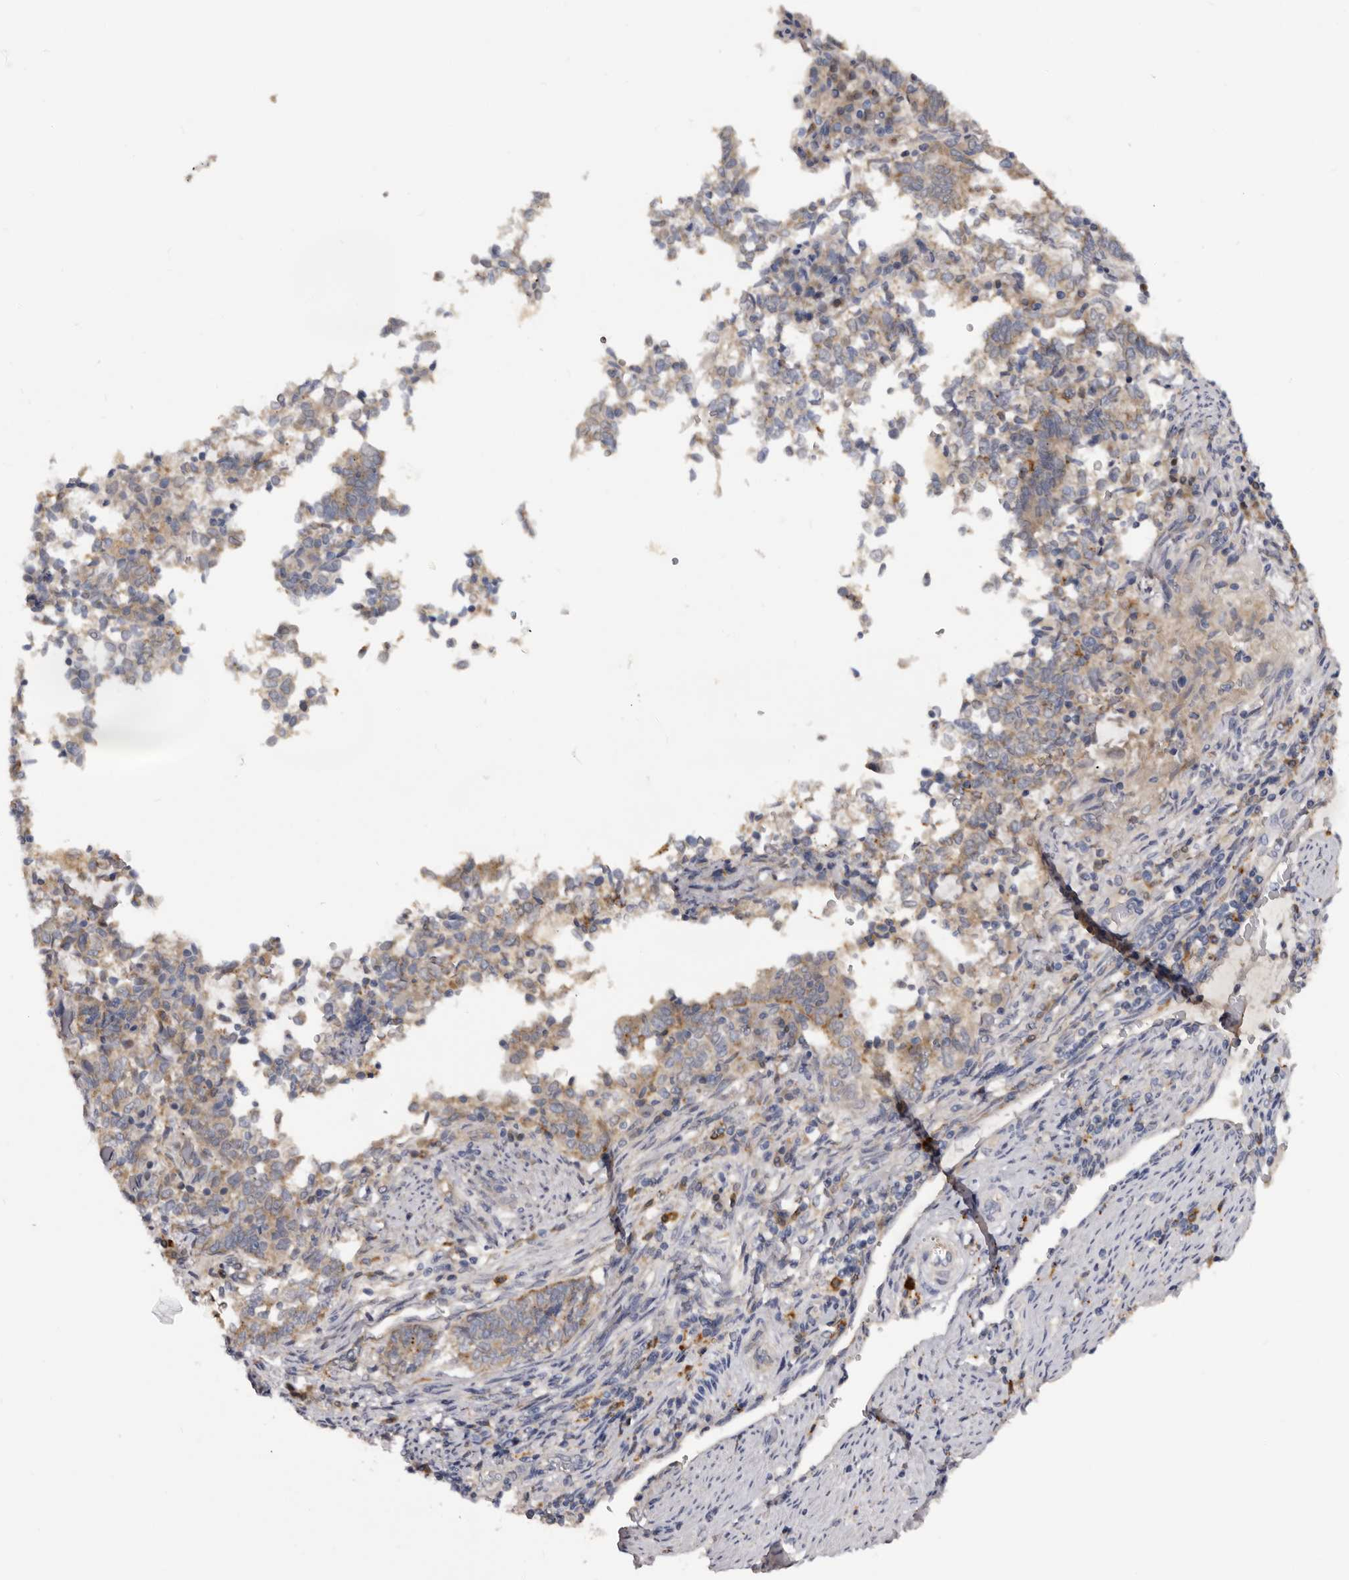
{"staining": {"intensity": "weak", "quantity": "25%-75%", "location": "cytoplasmic/membranous"}, "tissue": "endometrial cancer", "cell_type": "Tumor cells", "image_type": "cancer", "snomed": [{"axis": "morphology", "description": "Adenocarcinoma, NOS"}, {"axis": "topography", "description": "Endometrium"}], "caption": "Endometrial cancer tissue reveals weak cytoplasmic/membranous staining in about 25%-75% of tumor cells", "gene": "DAP", "patient": {"sex": "female", "age": 80}}